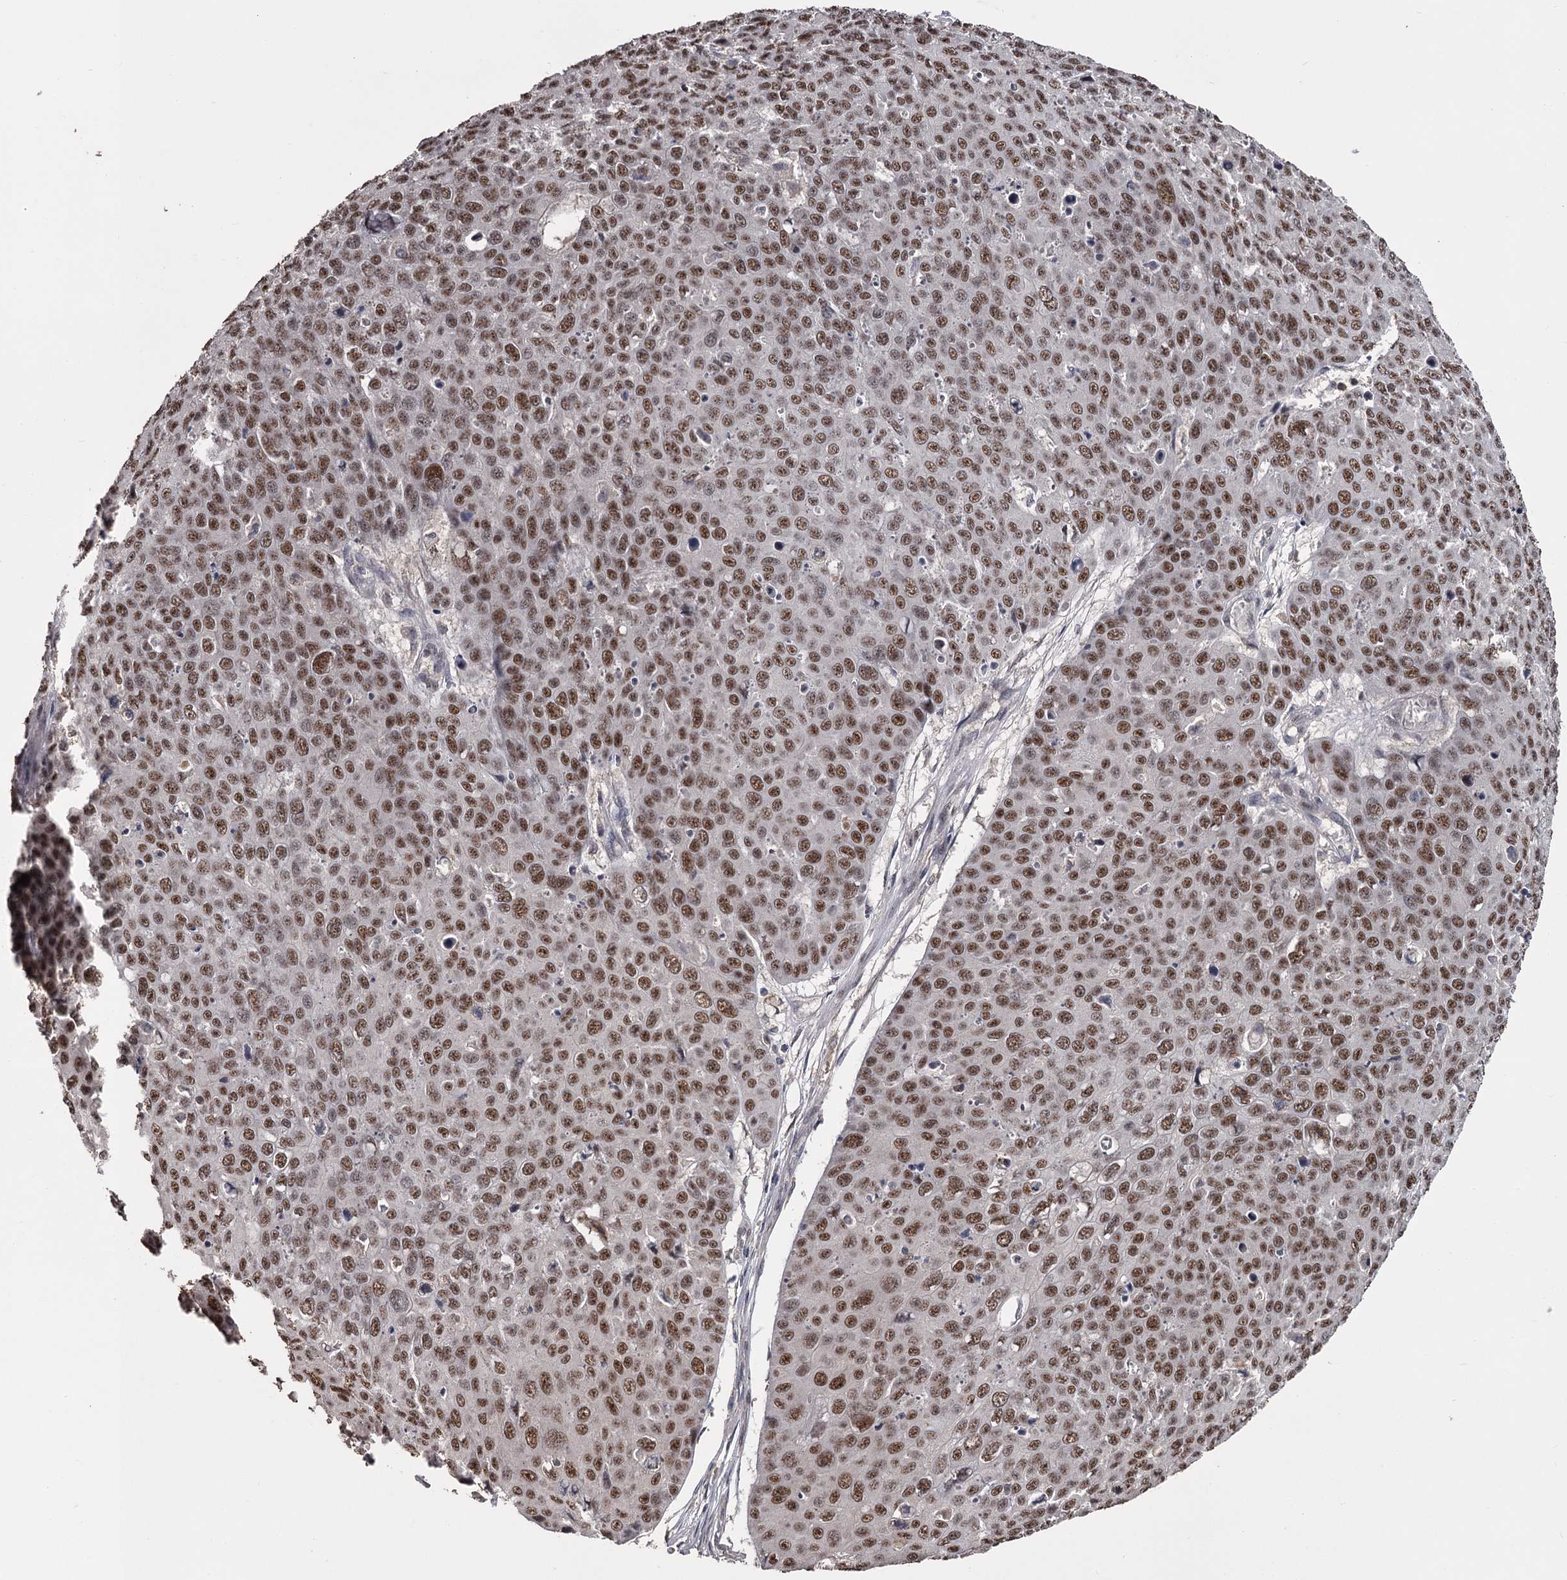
{"staining": {"intensity": "moderate", "quantity": ">75%", "location": "nuclear"}, "tissue": "skin cancer", "cell_type": "Tumor cells", "image_type": "cancer", "snomed": [{"axis": "morphology", "description": "Squamous cell carcinoma, NOS"}, {"axis": "topography", "description": "Skin"}], "caption": "Immunohistochemistry (IHC) image of skin cancer stained for a protein (brown), which exhibits medium levels of moderate nuclear staining in about >75% of tumor cells.", "gene": "PRPF40B", "patient": {"sex": "male", "age": 71}}